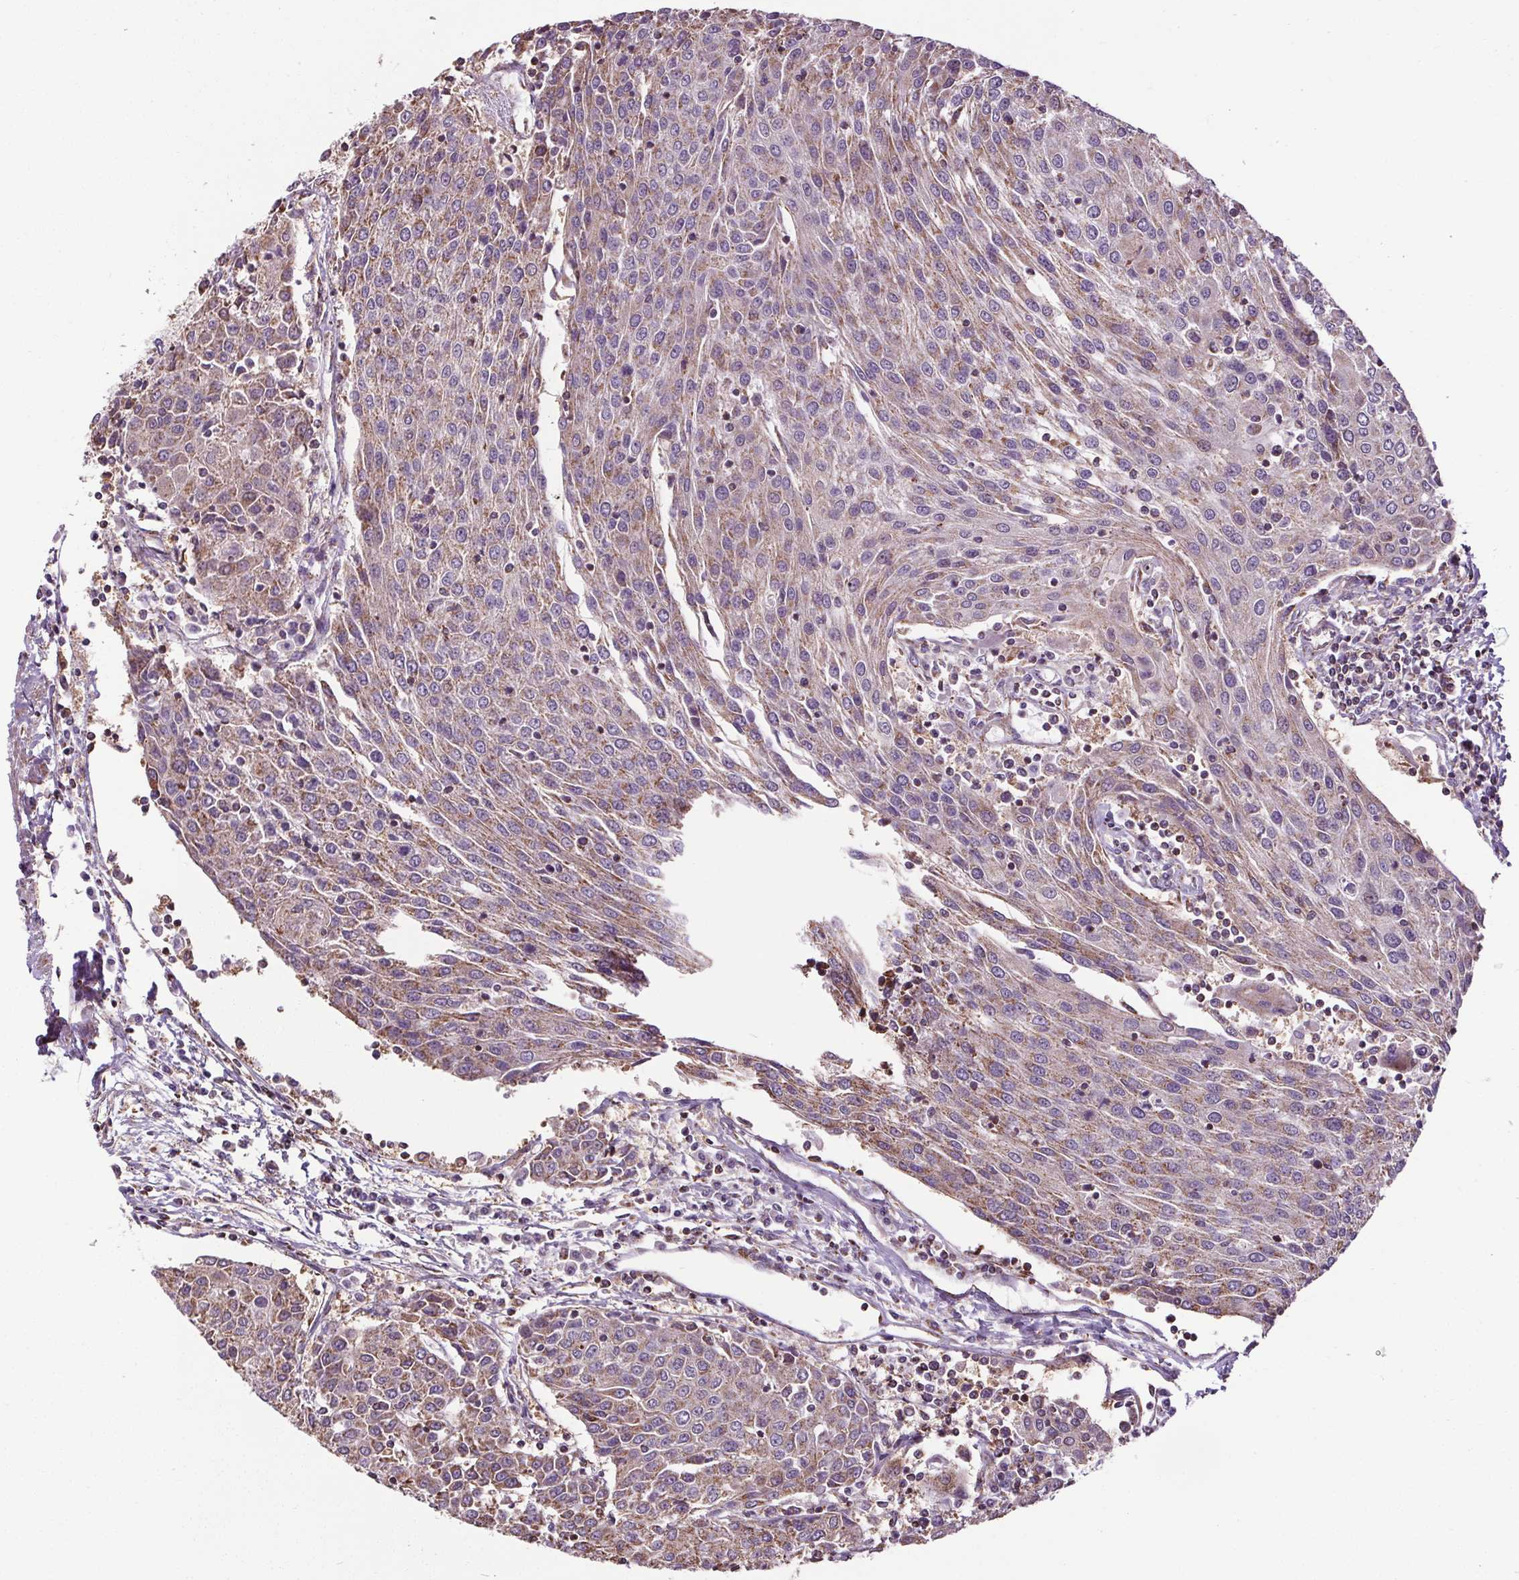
{"staining": {"intensity": "weak", "quantity": ">75%", "location": "cytoplasmic/membranous"}, "tissue": "urothelial cancer", "cell_type": "Tumor cells", "image_type": "cancer", "snomed": [{"axis": "morphology", "description": "Urothelial carcinoma, High grade"}, {"axis": "topography", "description": "Urinary bladder"}], "caption": "Immunohistochemical staining of high-grade urothelial carcinoma shows low levels of weak cytoplasmic/membranous protein staining in about >75% of tumor cells.", "gene": "ZNF548", "patient": {"sex": "female", "age": 85}}